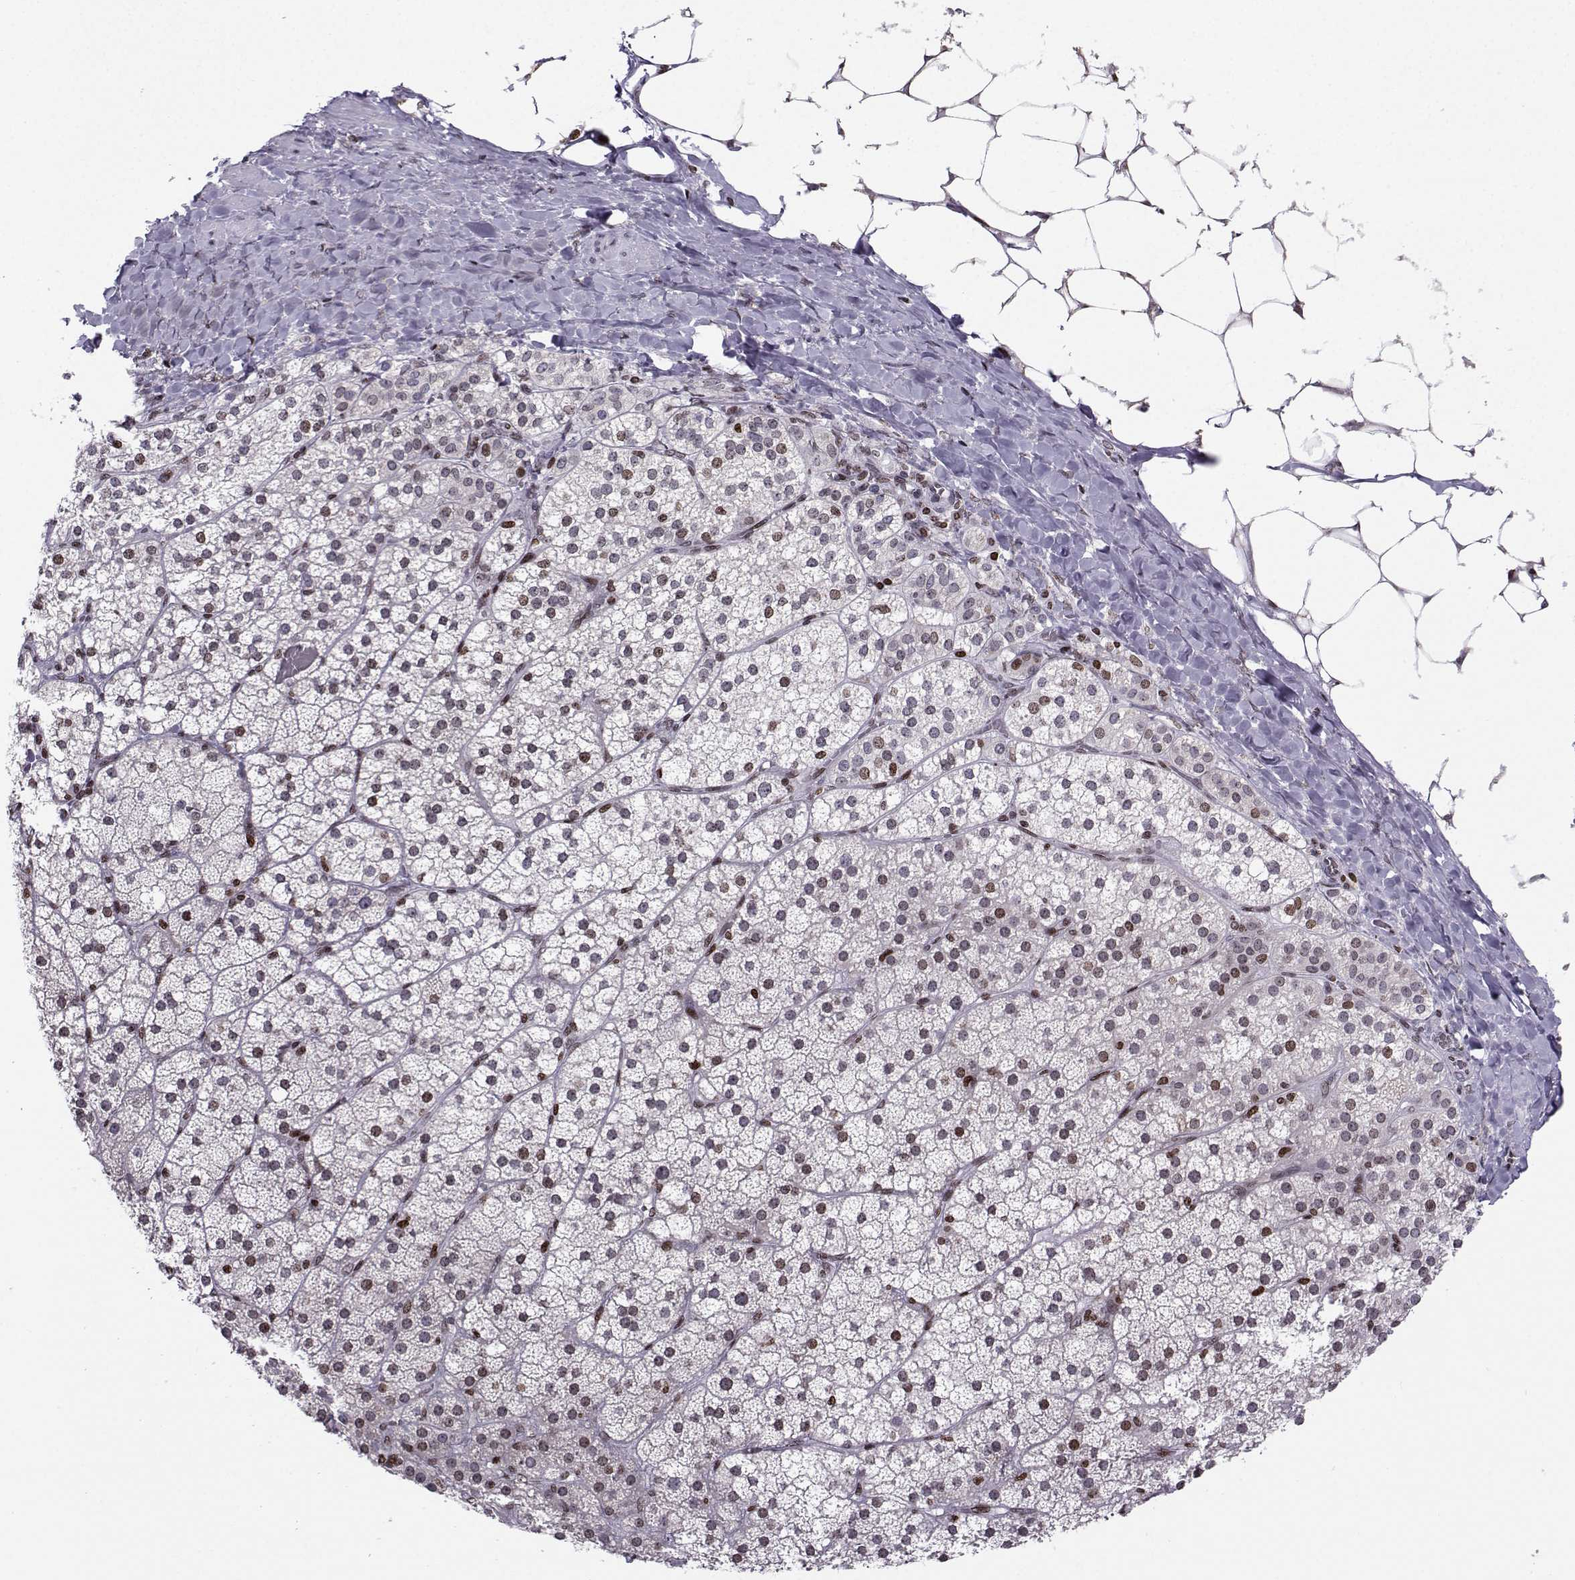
{"staining": {"intensity": "moderate", "quantity": "<25%", "location": "nuclear"}, "tissue": "adrenal gland", "cell_type": "Glandular cells", "image_type": "normal", "snomed": [{"axis": "morphology", "description": "Normal tissue, NOS"}, {"axis": "topography", "description": "Adrenal gland"}], "caption": "Adrenal gland stained for a protein (brown) exhibits moderate nuclear positive positivity in approximately <25% of glandular cells.", "gene": "ZNF19", "patient": {"sex": "male", "age": 53}}